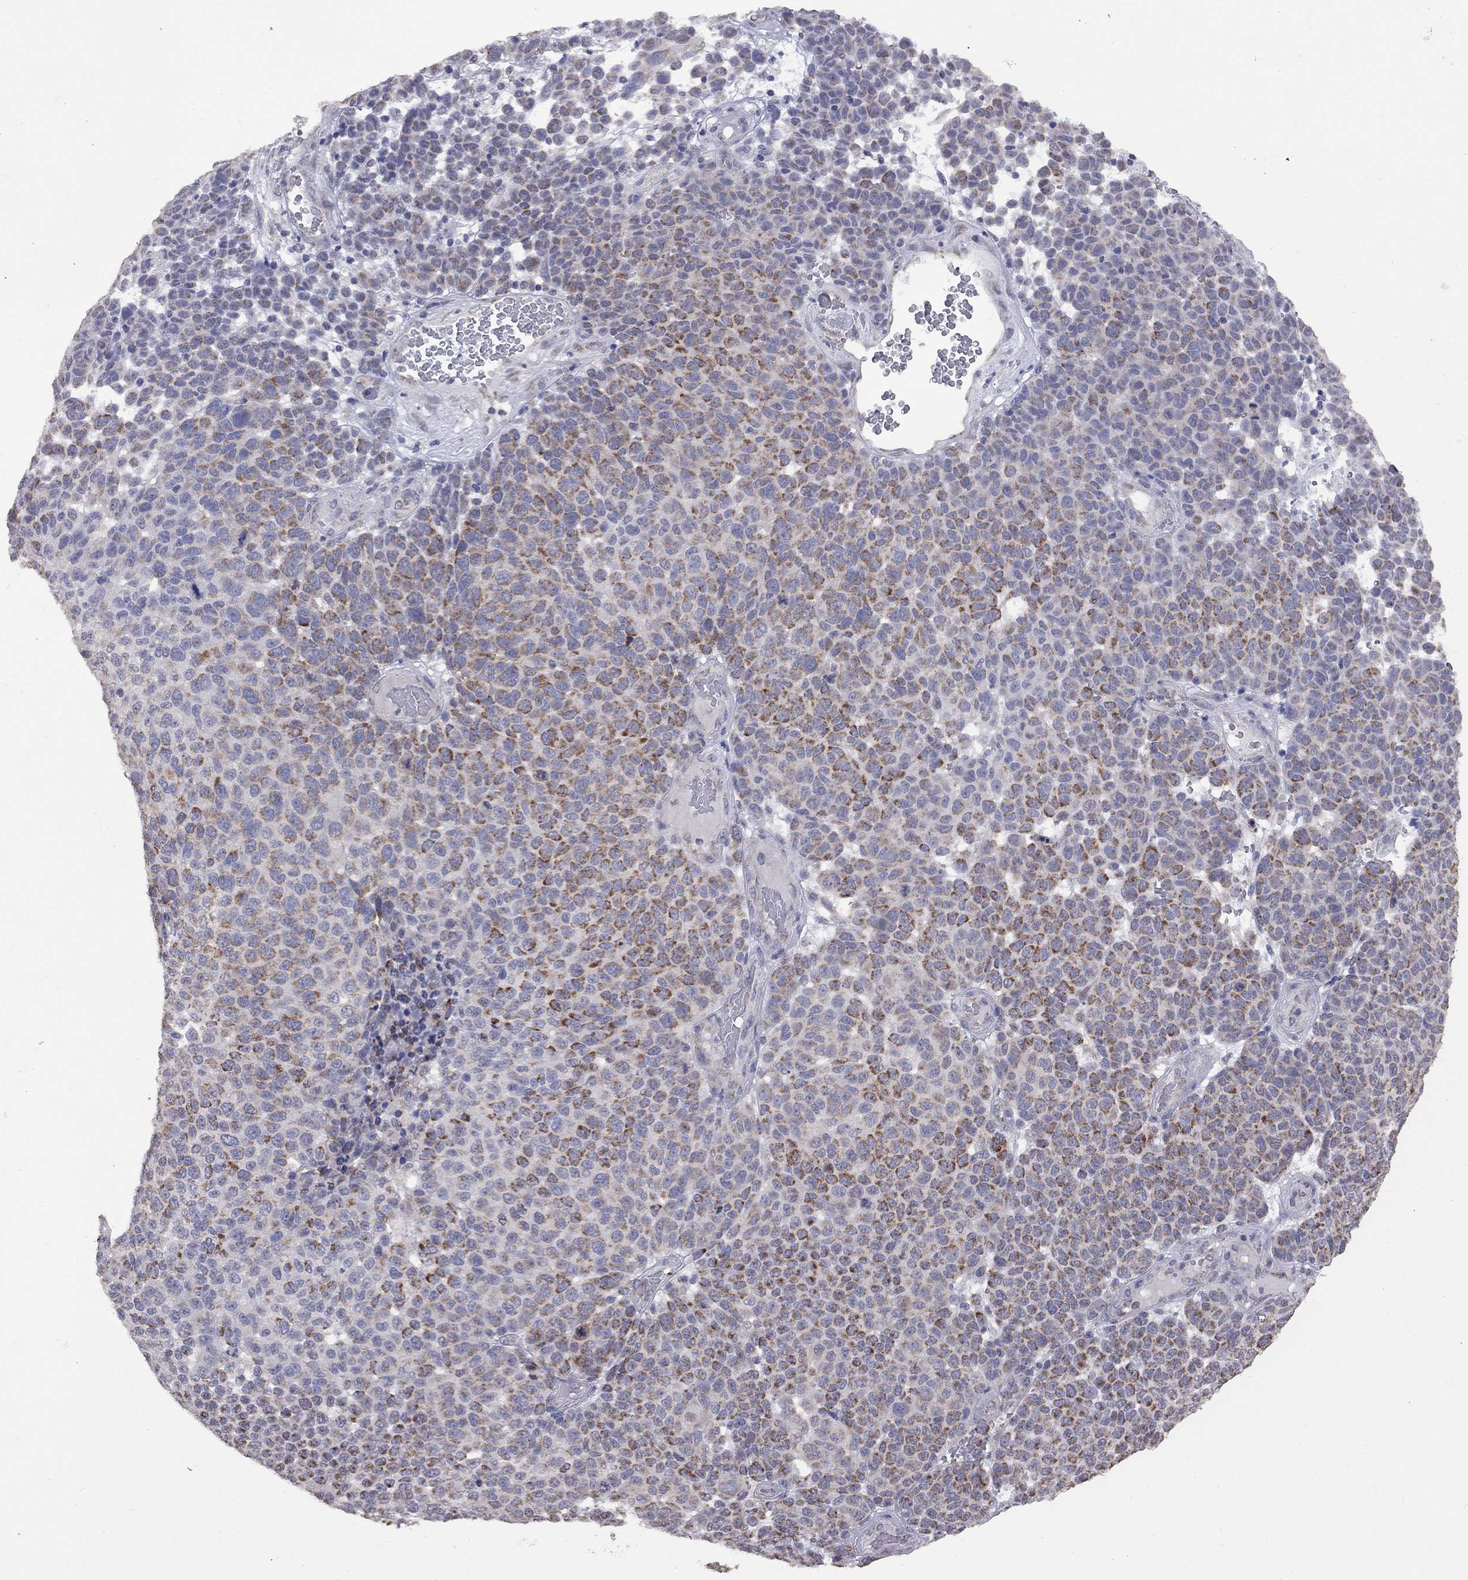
{"staining": {"intensity": "strong", "quantity": "25%-75%", "location": "cytoplasmic/membranous"}, "tissue": "melanoma", "cell_type": "Tumor cells", "image_type": "cancer", "snomed": [{"axis": "morphology", "description": "Malignant melanoma, NOS"}, {"axis": "topography", "description": "Skin"}], "caption": "Protein expression analysis of human melanoma reveals strong cytoplasmic/membranous staining in about 25%-75% of tumor cells.", "gene": "NDUFB1", "patient": {"sex": "male", "age": 59}}